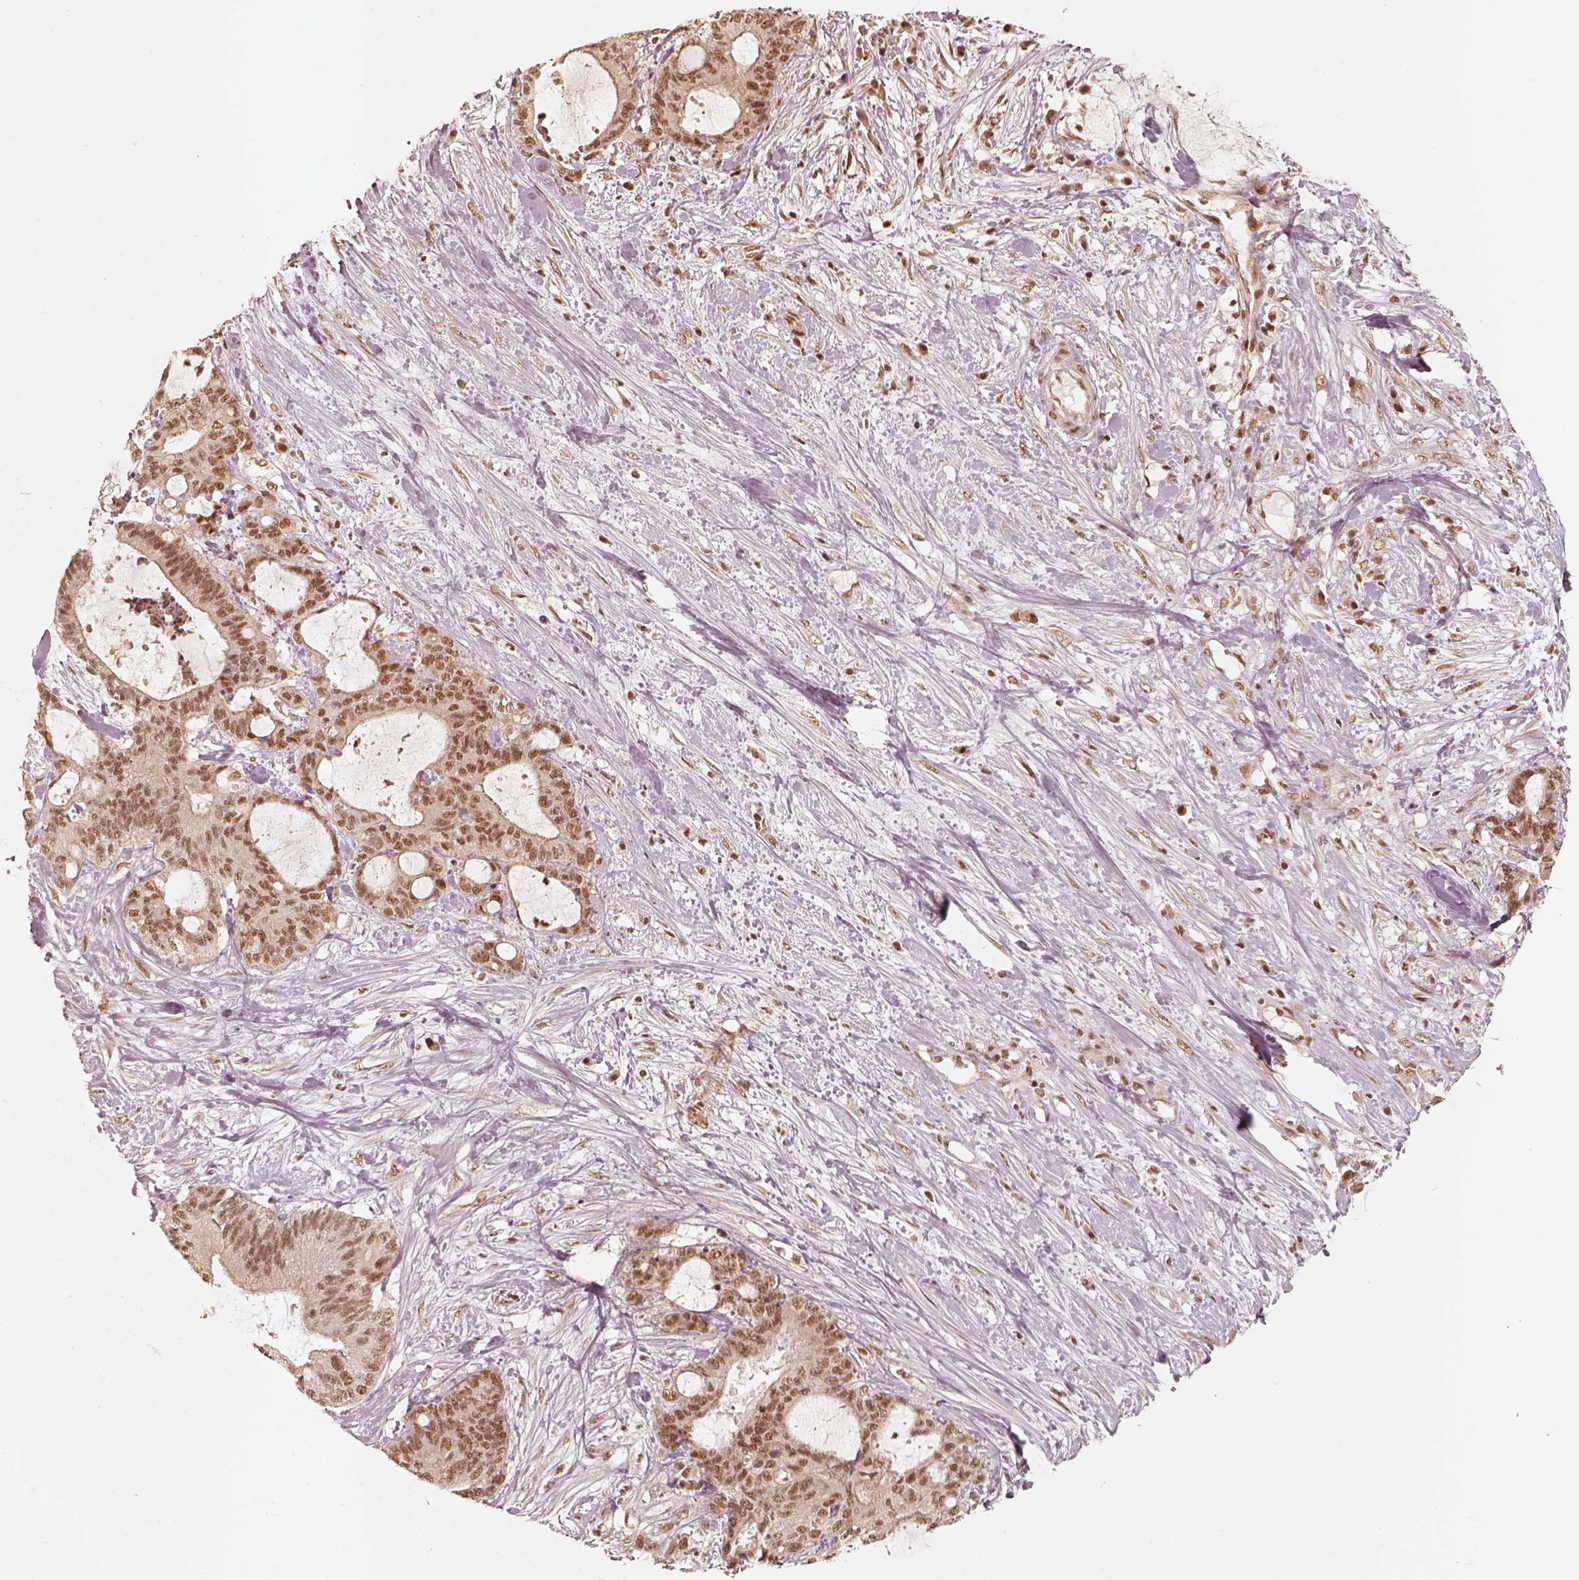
{"staining": {"intensity": "moderate", "quantity": ">75%", "location": "nuclear"}, "tissue": "liver cancer", "cell_type": "Tumor cells", "image_type": "cancer", "snomed": [{"axis": "morphology", "description": "Cholangiocarcinoma"}, {"axis": "topography", "description": "Liver"}], "caption": "A medium amount of moderate nuclear positivity is seen in about >75% of tumor cells in liver cancer tissue.", "gene": "GMEB2", "patient": {"sex": "female", "age": 73}}